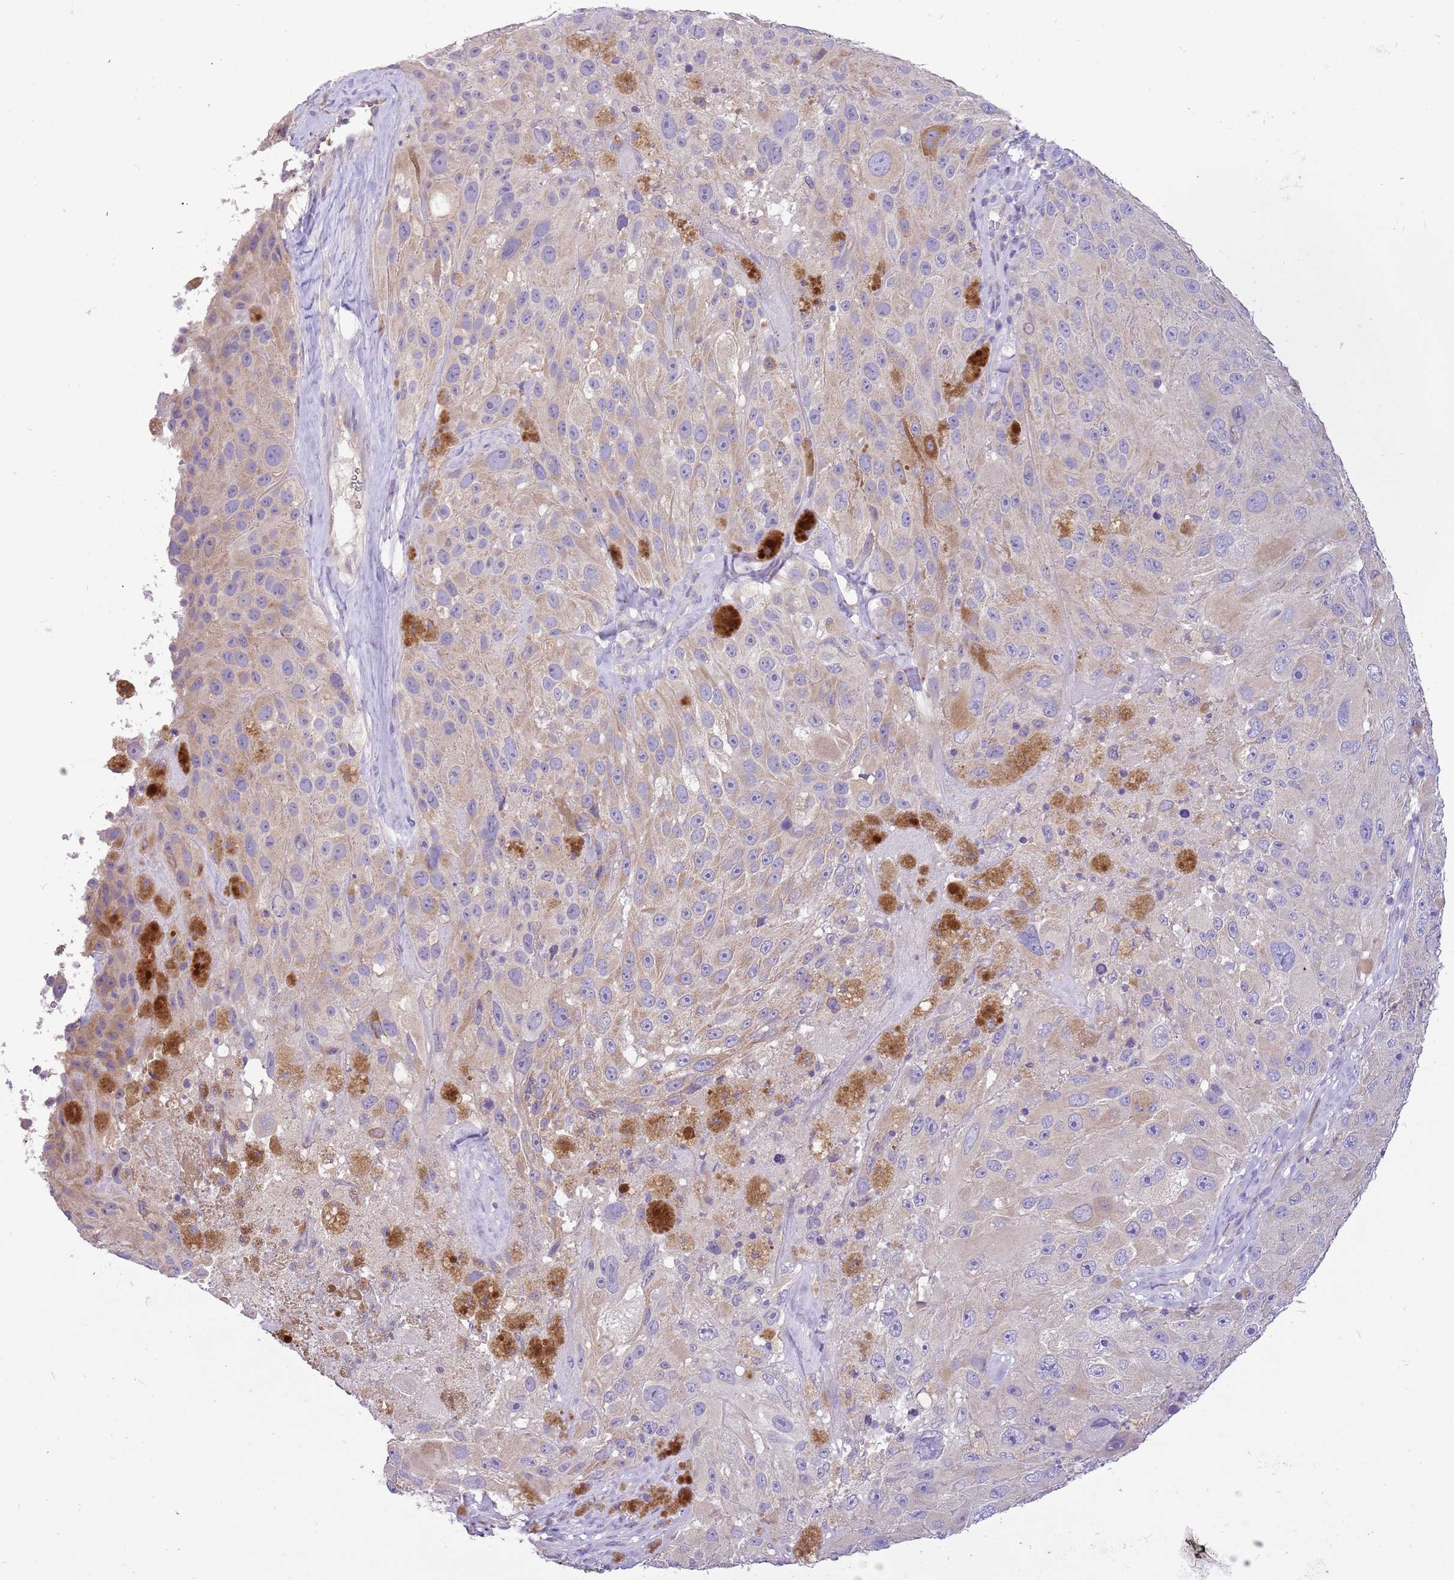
{"staining": {"intensity": "weak", "quantity": "<25%", "location": "cytoplasmic/membranous"}, "tissue": "melanoma", "cell_type": "Tumor cells", "image_type": "cancer", "snomed": [{"axis": "morphology", "description": "Malignant melanoma, Metastatic site"}, {"axis": "topography", "description": "Lymph node"}], "caption": "Malignant melanoma (metastatic site) was stained to show a protein in brown. There is no significant staining in tumor cells.", "gene": "GLCE", "patient": {"sex": "male", "age": 62}}